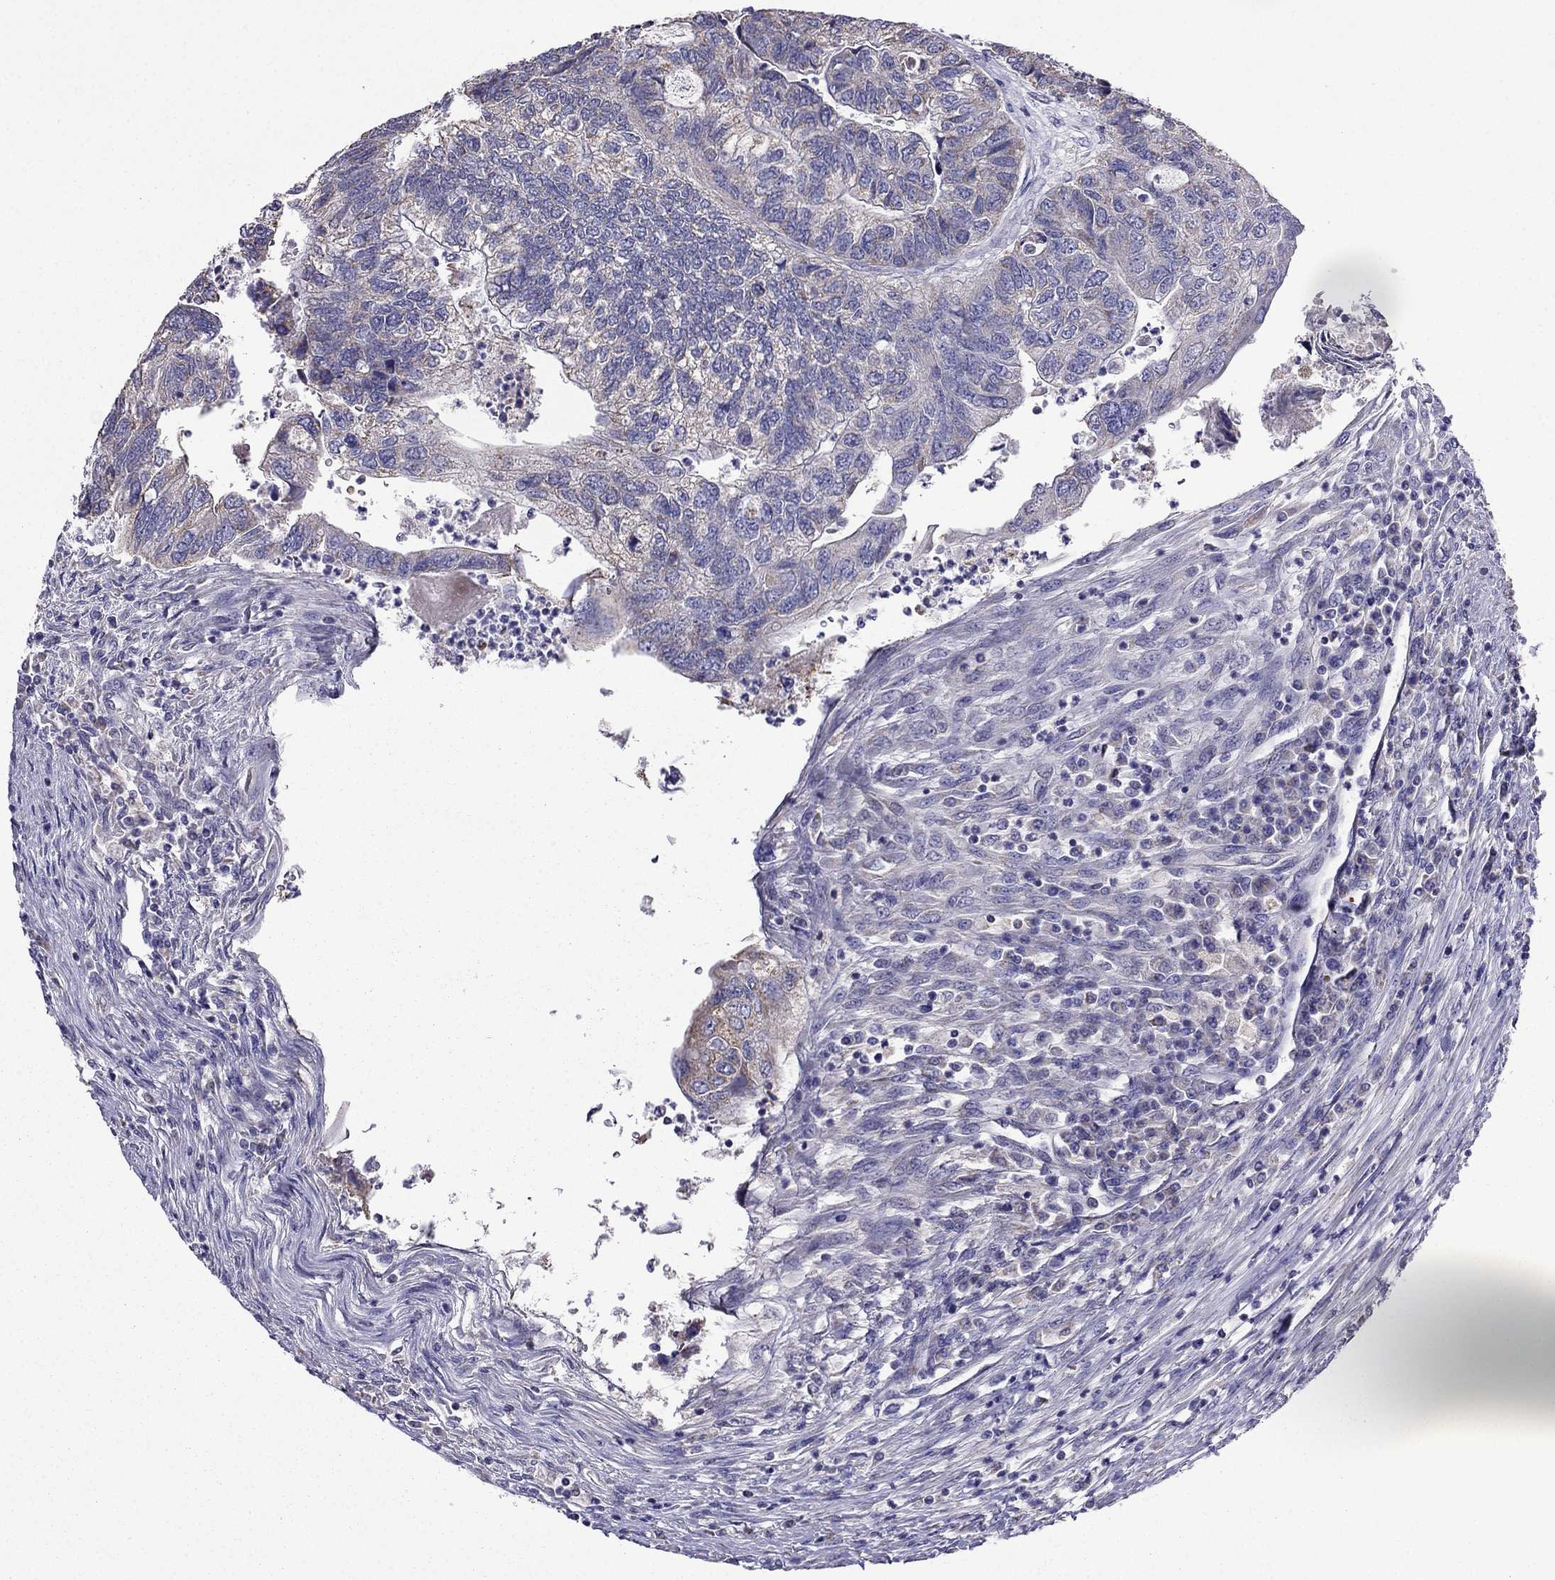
{"staining": {"intensity": "weak", "quantity": ">75%", "location": "cytoplasmic/membranous"}, "tissue": "colorectal cancer", "cell_type": "Tumor cells", "image_type": "cancer", "snomed": [{"axis": "morphology", "description": "Adenocarcinoma, NOS"}, {"axis": "topography", "description": "Colon"}], "caption": "Tumor cells reveal low levels of weak cytoplasmic/membranous staining in about >75% of cells in colorectal cancer (adenocarcinoma).", "gene": "DSC1", "patient": {"sex": "female", "age": 67}}